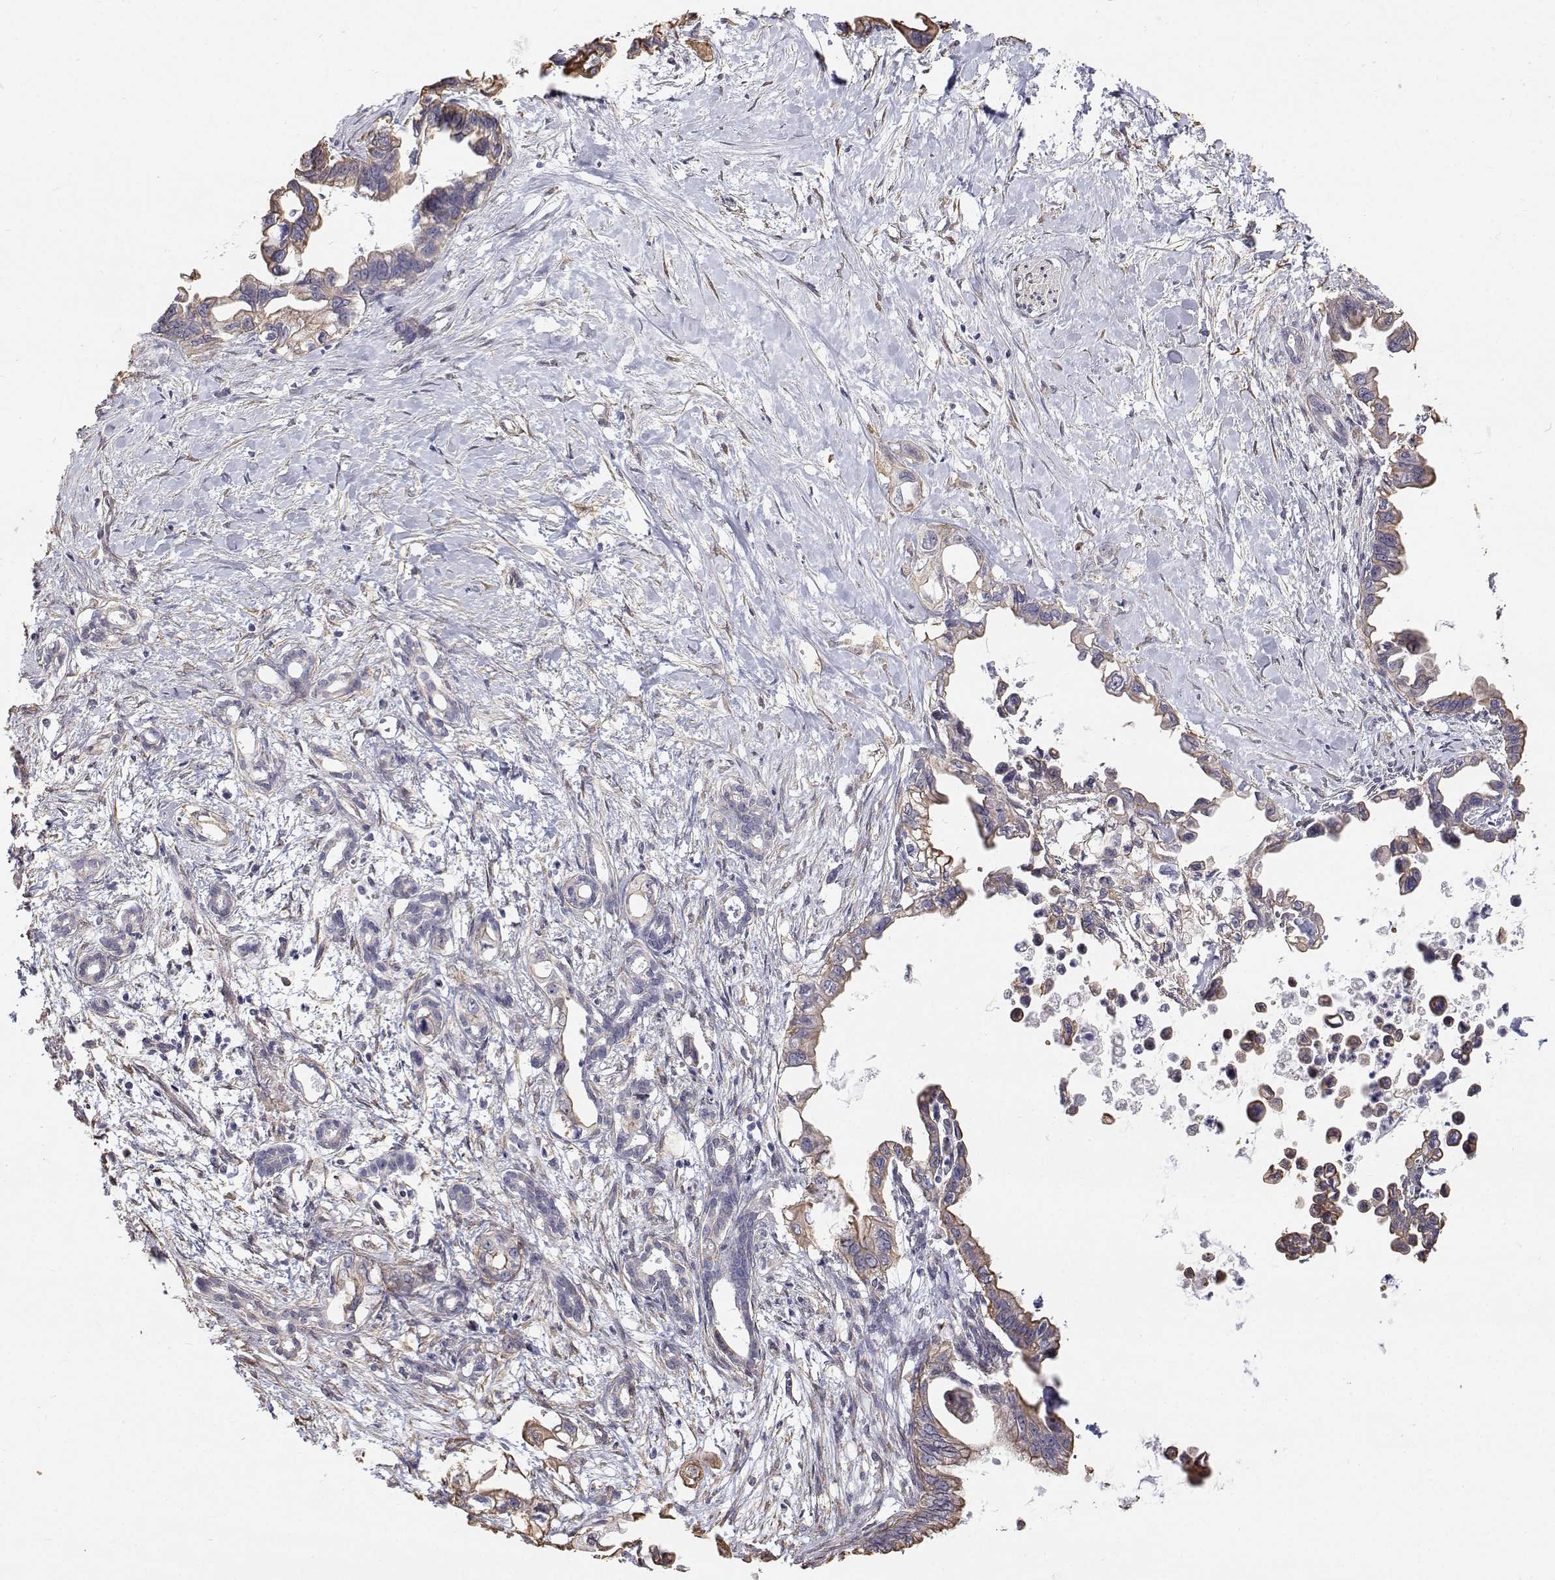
{"staining": {"intensity": "weak", "quantity": "25%-75%", "location": "cytoplasmic/membranous"}, "tissue": "pancreatic cancer", "cell_type": "Tumor cells", "image_type": "cancer", "snomed": [{"axis": "morphology", "description": "Adenocarcinoma, NOS"}, {"axis": "topography", "description": "Pancreas"}], "caption": "This micrograph demonstrates pancreatic cancer stained with immunohistochemistry to label a protein in brown. The cytoplasmic/membranous of tumor cells show weak positivity for the protein. Nuclei are counter-stained blue.", "gene": "GSDMA", "patient": {"sex": "male", "age": 61}}